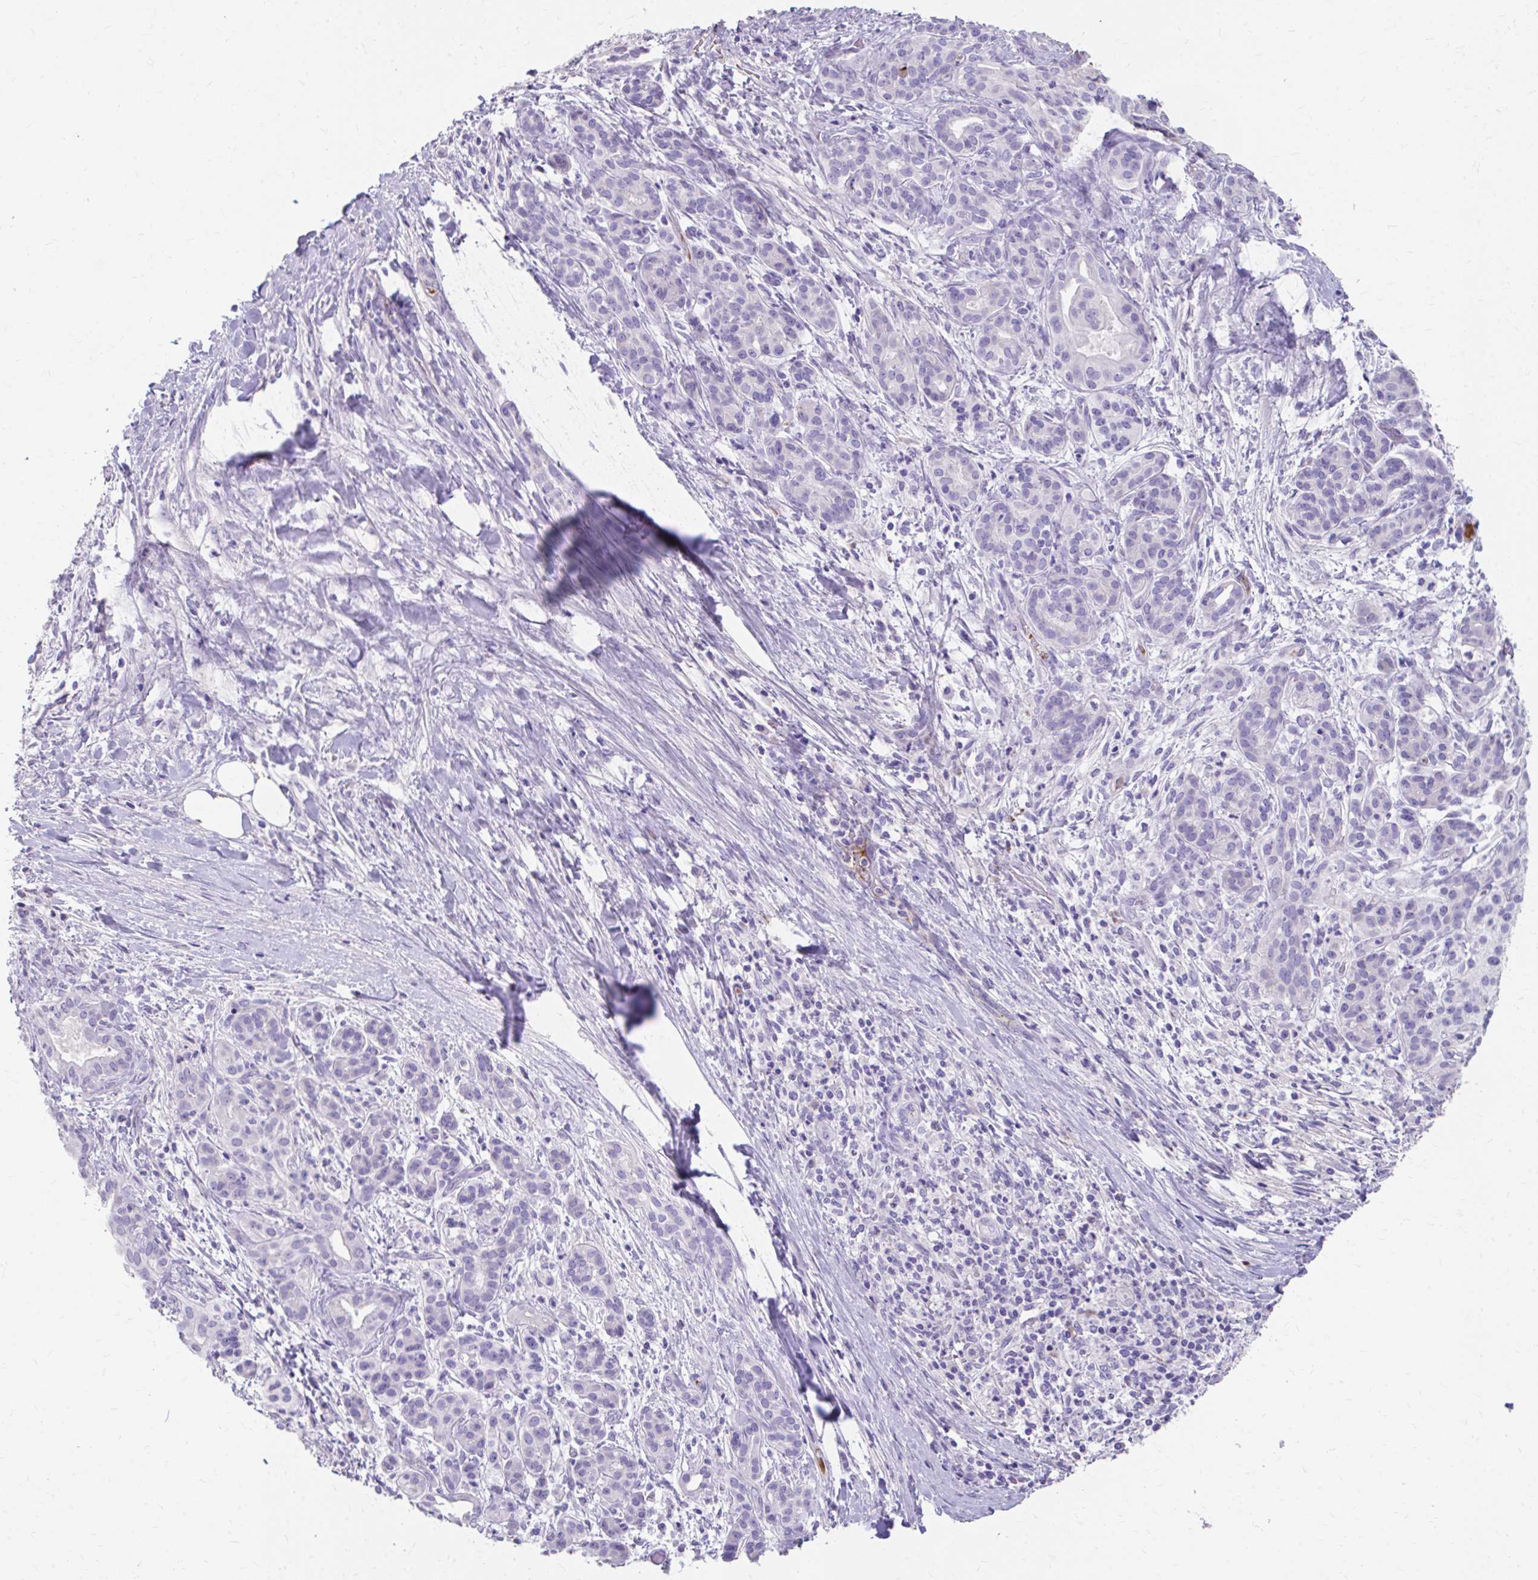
{"staining": {"intensity": "negative", "quantity": "none", "location": "none"}, "tissue": "pancreatic cancer", "cell_type": "Tumor cells", "image_type": "cancer", "snomed": [{"axis": "morphology", "description": "Adenocarcinoma, NOS"}, {"axis": "topography", "description": "Pancreas"}], "caption": "Immunohistochemistry (IHC) of pancreatic cancer (adenocarcinoma) displays no expression in tumor cells.", "gene": "CFH", "patient": {"sex": "male", "age": 58}}